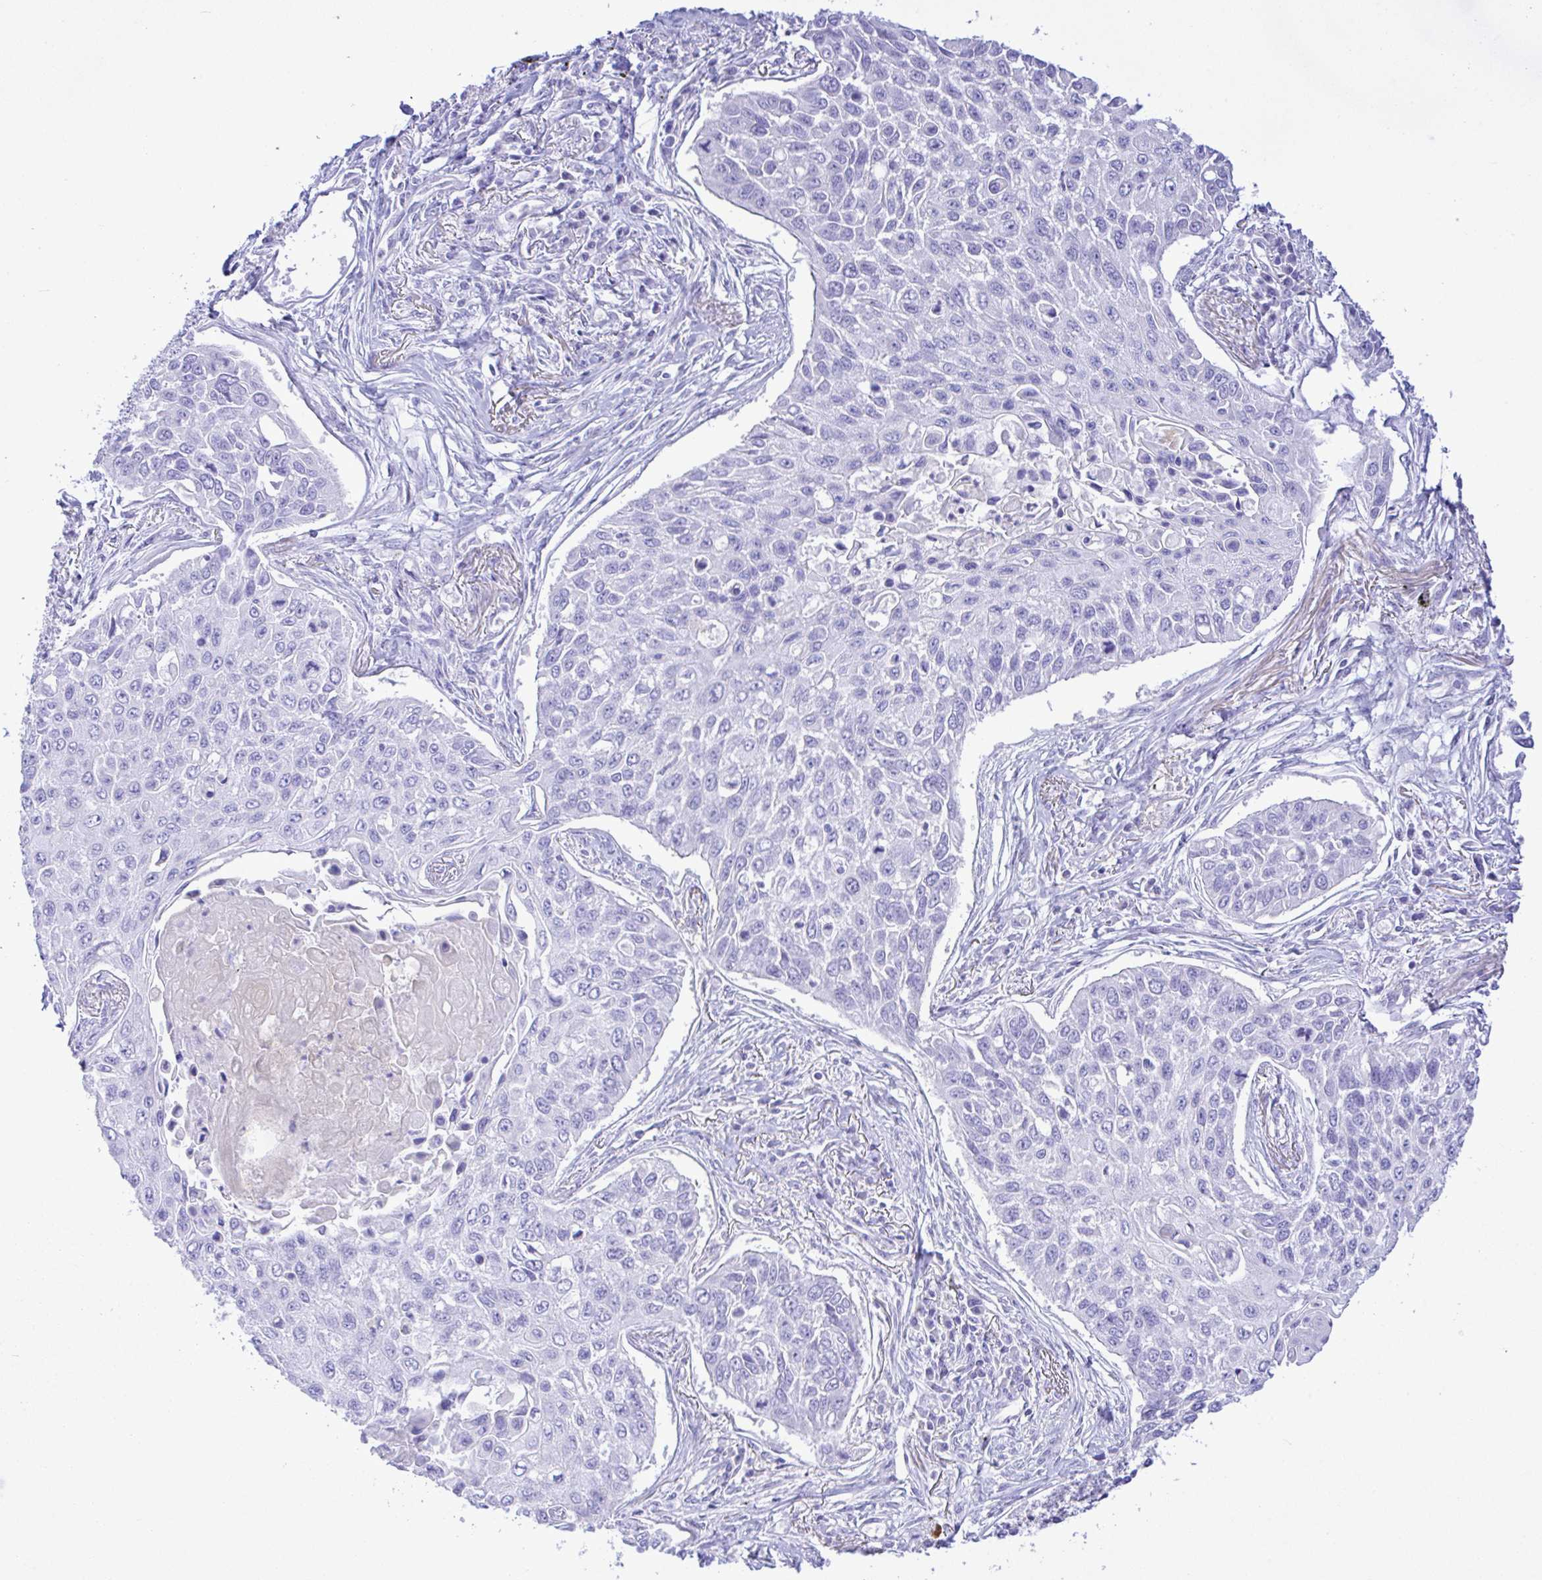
{"staining": {"intensity": "negative", "quantity": "none", "location": "none"}, "tissue": "lung cancer", "cell_type": "Tumor cells", "image_type": "cancer", "snomed": [{"axis": "morphology", "description": "Squamous cell carcinoma, NOS"}, {"axis": "topography", "description": "Lung"}], "caption": "IHC micrograph of neoplastic tissue: squamous cell carcinoma (lung) stained with DAB exhibits no significant protein expression in tumor cells.", "gene": "ZNF221", "patient": {"sex": "male", "age": 75}}